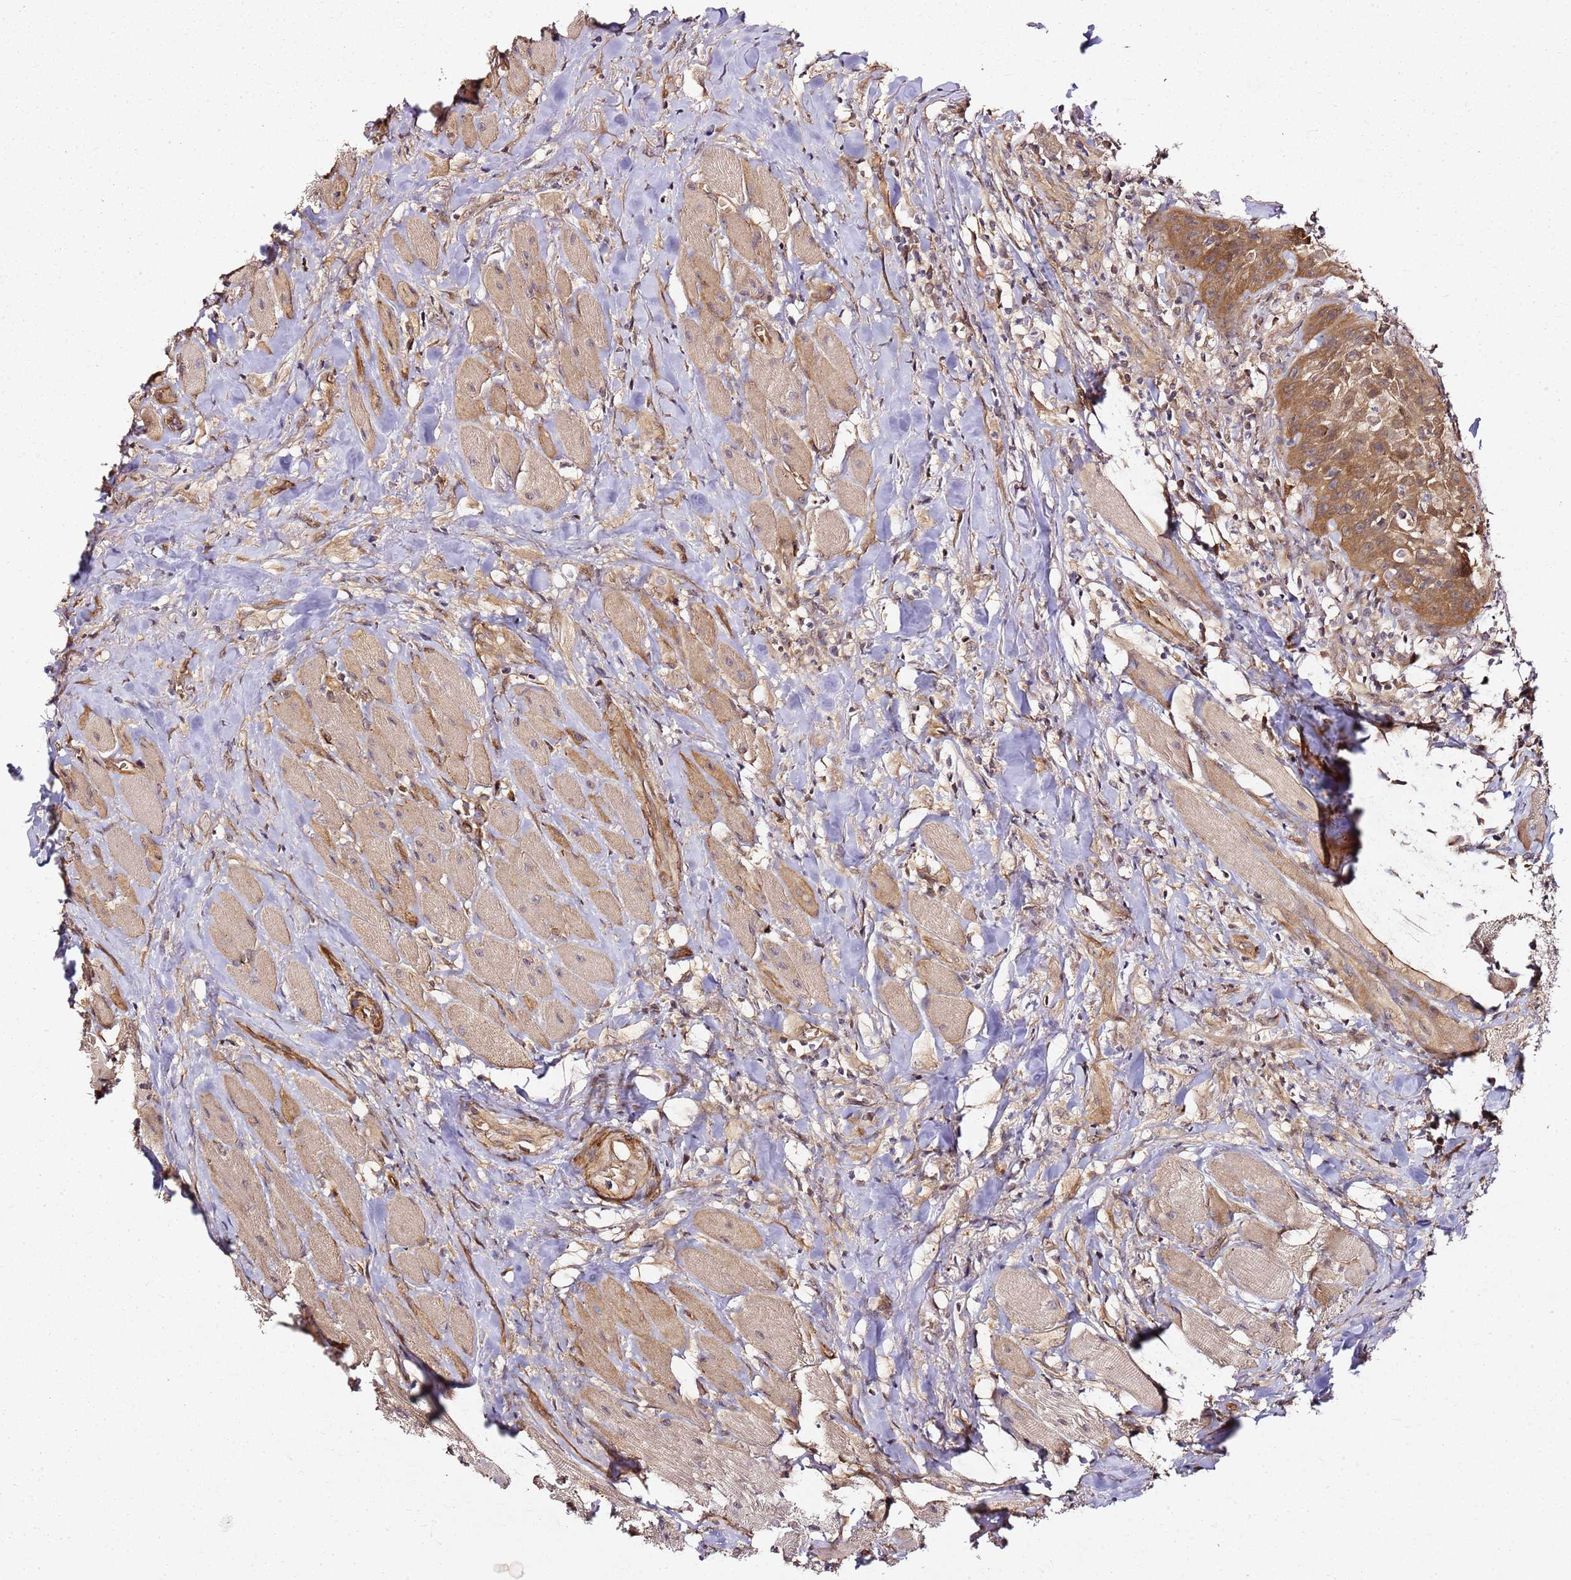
{"staining": {"intensity": "strong", "quantity": ">75%", "location": "cytoplasmic/membranous"}, "tissue": "head and neck cancer", "cell_type": "Tumor cells", "image_type": "cancer", "snomed": [{"axis": "morphology", "description": "Normal tissue, NOS"}, {"axis": "morphology", "description": "Squamous cell carcinoma, NOS"}, {"axis": "topography", "description": "Oral tissue"}, {"axis": "topography", "description": "Head-Neck"}], "caption": "Head and neck cancer tissue displays strong cytoplasmic/membranous positivity in about >75% of tumor cells, visualized by immunohistochemistry. (DAB = brown stain, brightfield microscopy at high magnification).", "gene": "TM2D2", "patient": {"sex": "female", "age": 70}}